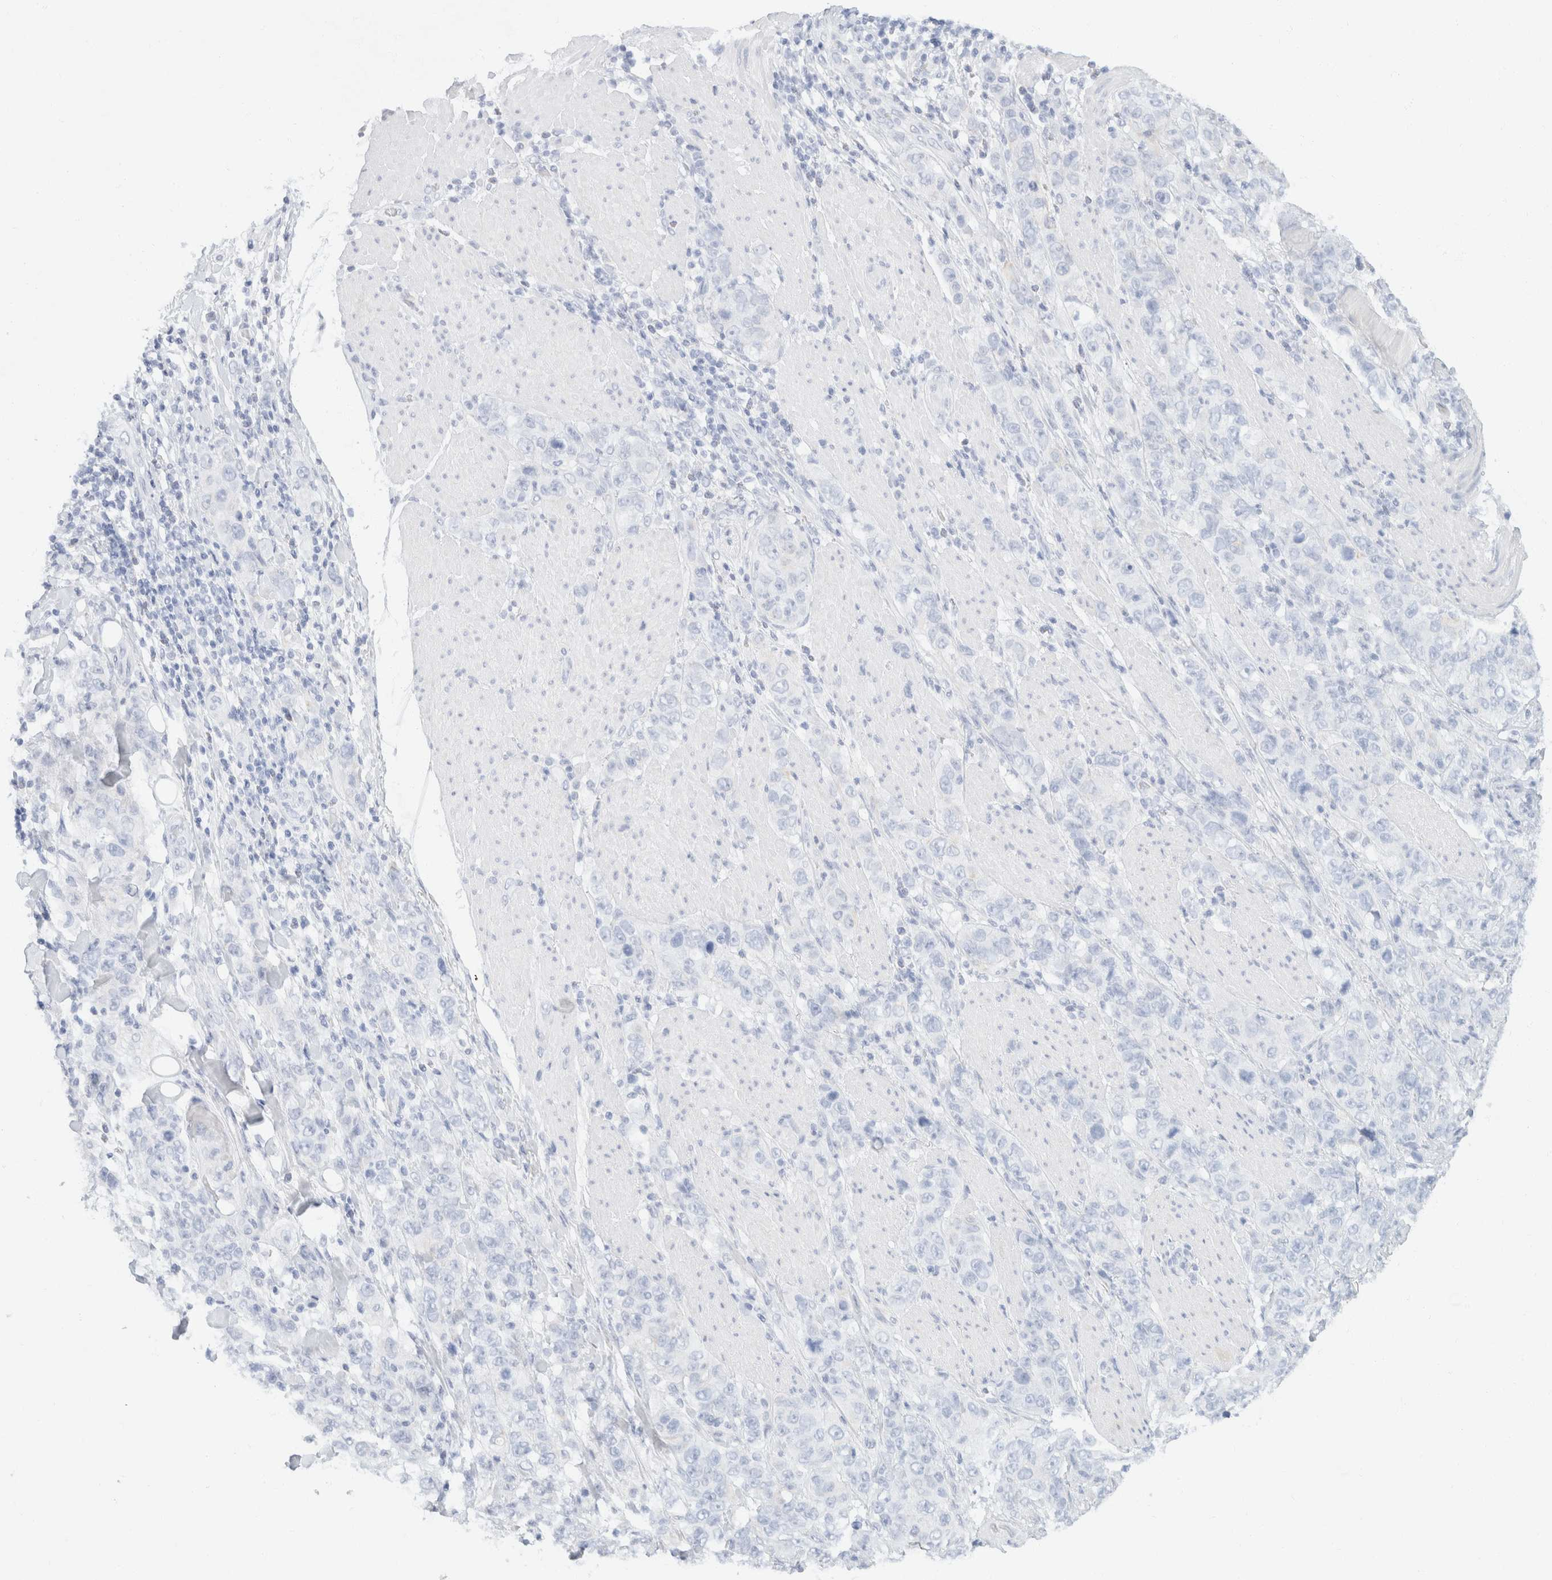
{"staining": {"intensity": "negative", "quantity": "none", "location": "none"}, "tissue": "stomach cancer", "cell_type": "Tumor cells", "image_type": "cancer", "snomed": [{"axis": "morphology", "description": "Adenocarcinoma, NOS"}, {"axis": "topography", "description": "Stomach"}], "caption": "This is an IHC micrograph of stomach adenocarcinoma. There is no positivity in tumor cells.", "gene": "KRT20", "patient": {"sex": "male", "age": 48}}